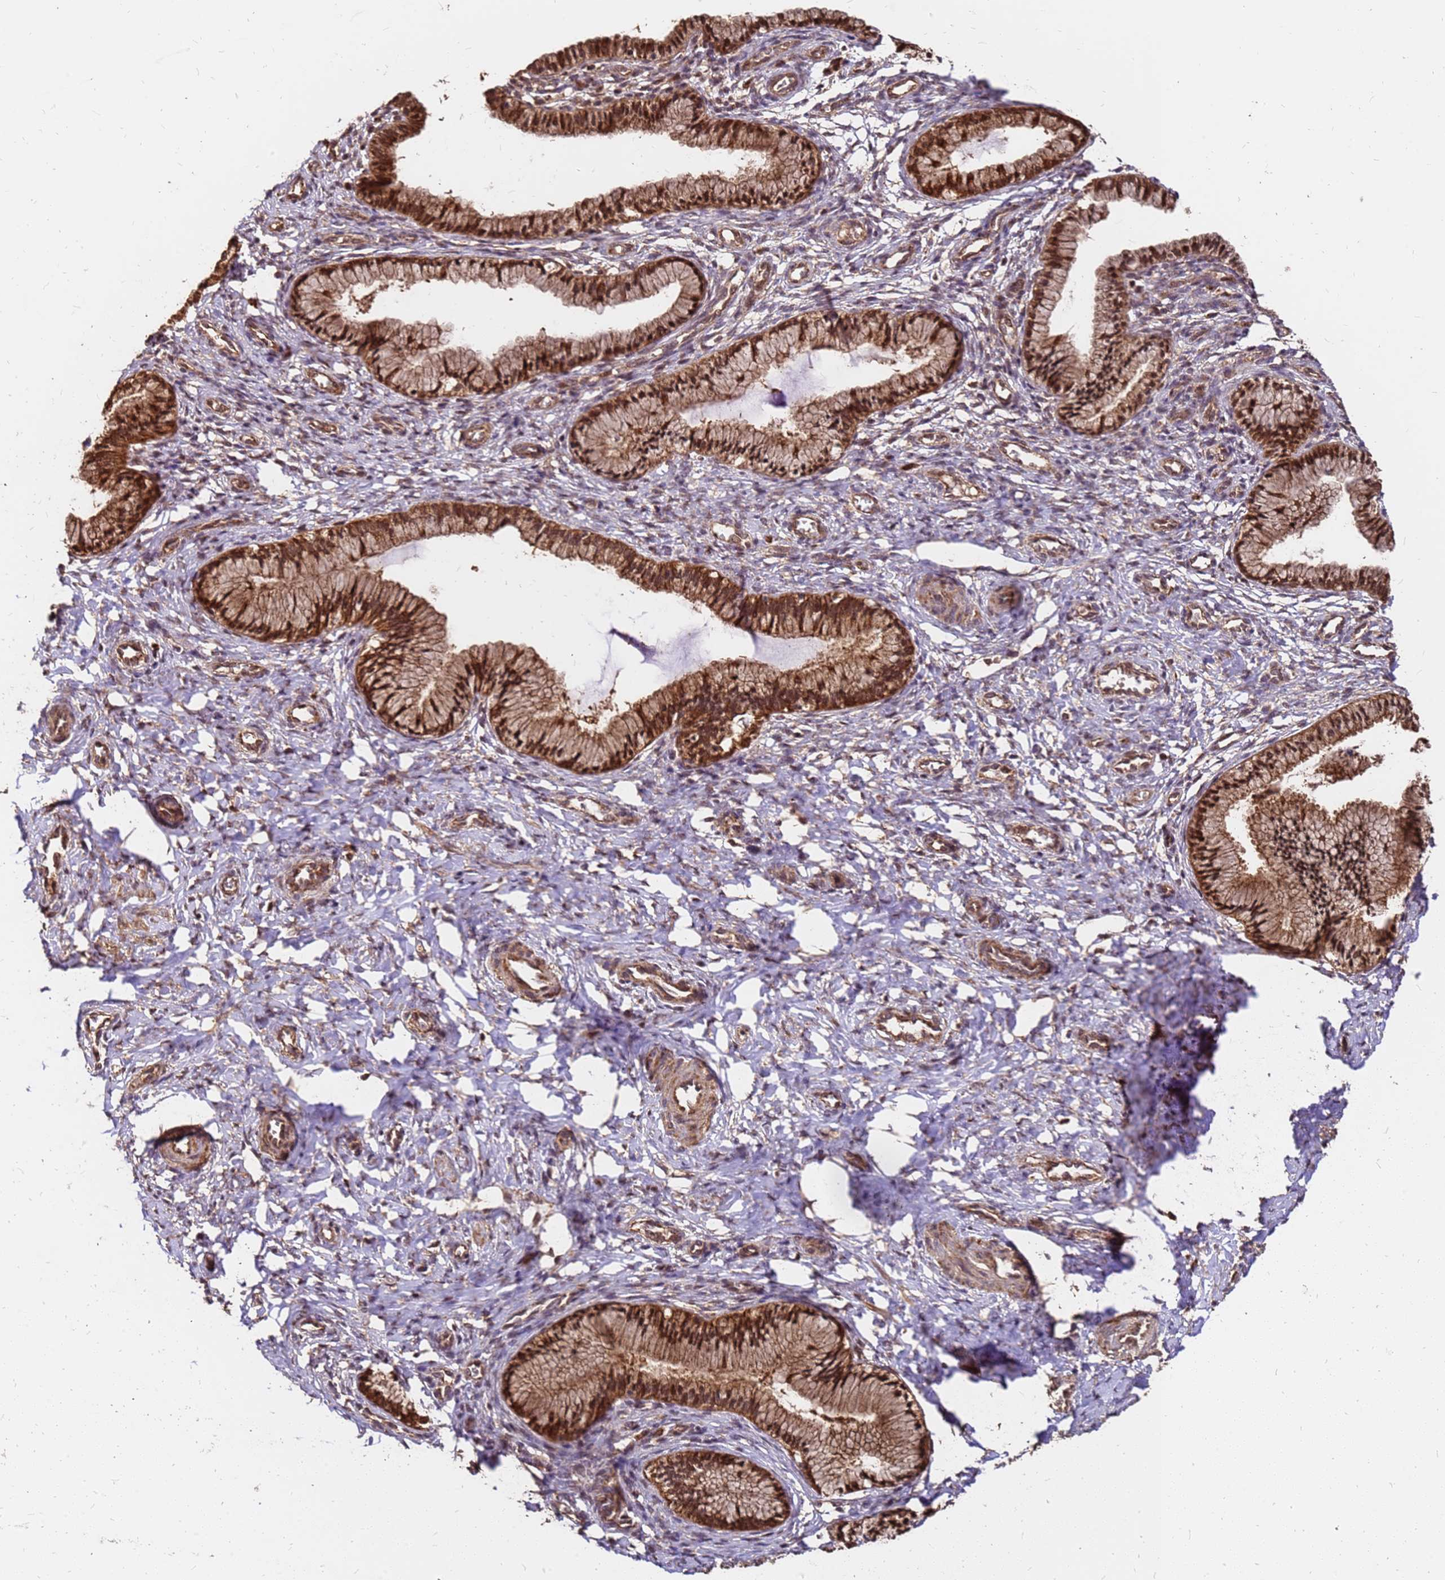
{"staining": {"intensity": "strong", "quantity": ">75%", "location": "cytoplasmic/membranous,nuclear"}, "tissue": "cervix", "cell_type": "Glandular cells", "image_type": "normal", "snomed": [{"axis": "morphology", "description": "Normal tissue, NOS"}, {"axis": "topography", "description": "Cervix"}], "caption": "A brown stain labels strong cytoplasmic/membranous,nuclear expression of a protein in glandular cells of unremarkable human cervix. Nuclei are stained in blue.", "gene": "GPATCH8", "patient": {"sex": "female", "age": 27}}